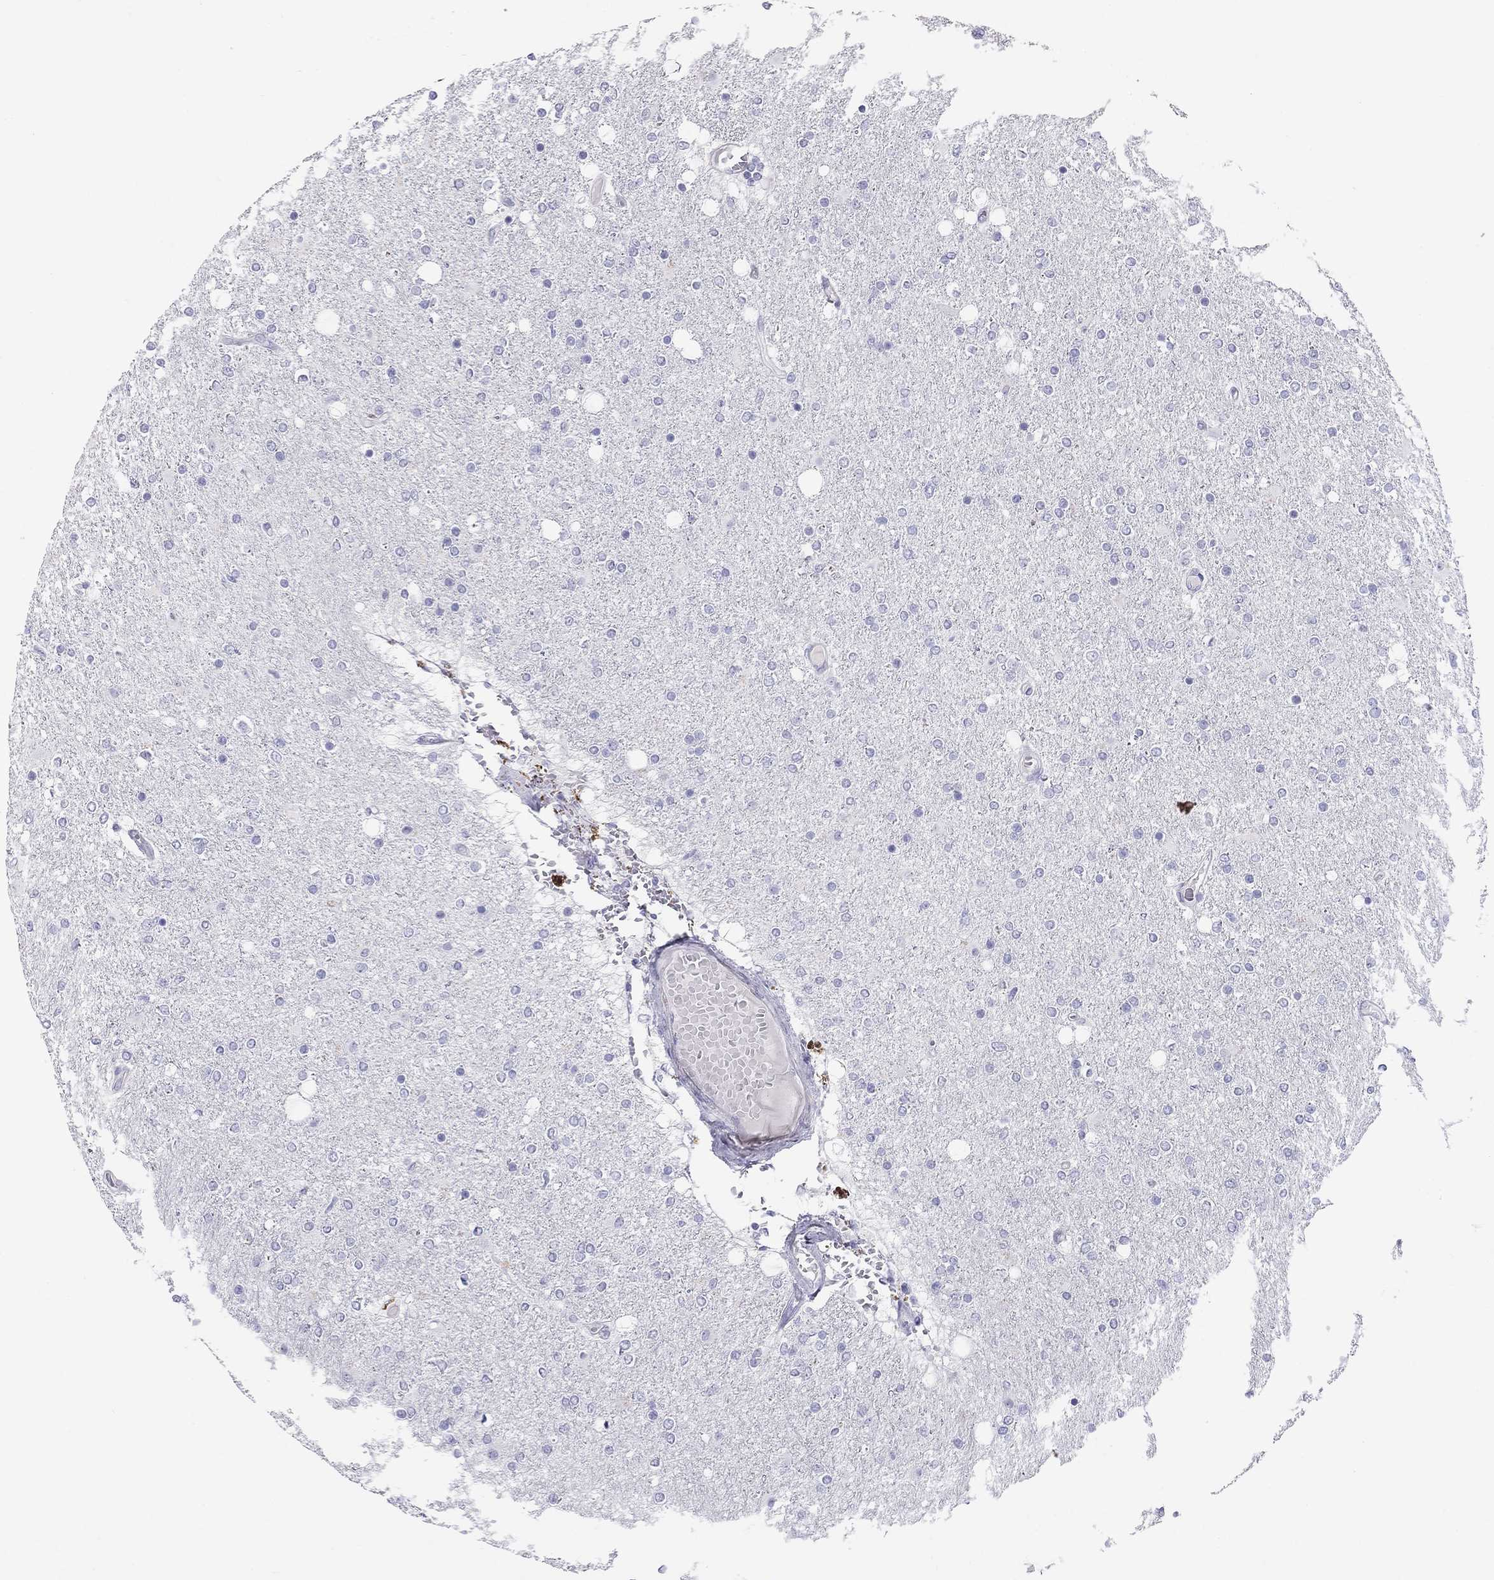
{"staining": {"intensity": "negative", "quantity": "none", "location": "none"}, "tissue": "glioma", "cell_type": "Tumor cells", "image_type": "cancer", "snomed": [{"axis": "morphology", "description": "Glioma, malignant, High grade"}, {"axis": "topography", "description": "Cerebral cortex"}], "caption": "Photomicrograph shows no significant protein positivity in tumor cells of glioma. (DAB immunohistochemistry (IHC) visualized using brightfield microscopy, high magnification).", "gene": "FSCN3", "patient": {"sex": "male", "age": 70}}